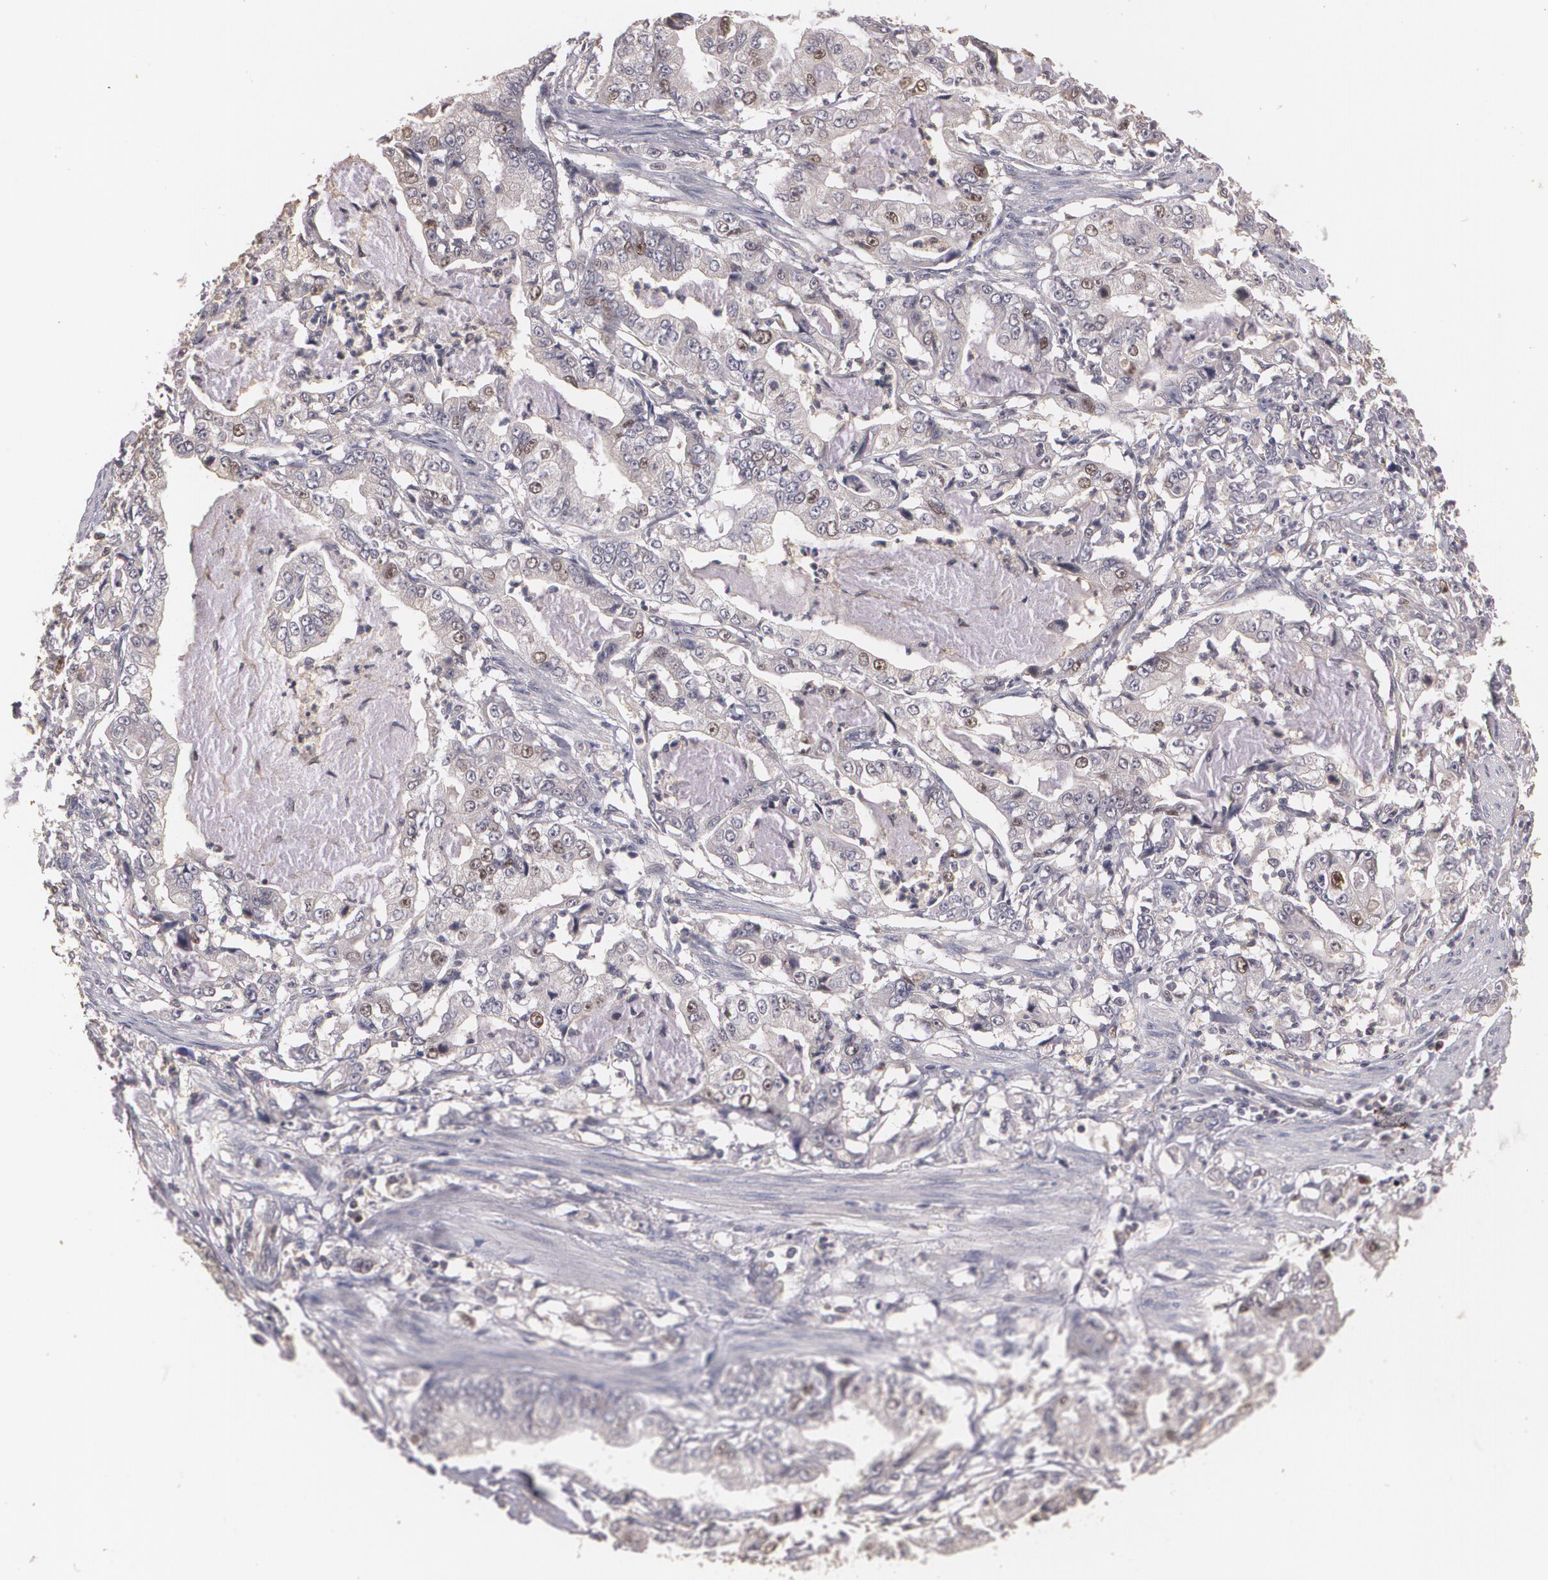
{"staining": {"intensity": "moderate", "quantity": "<25%", "location": "nuclear"}, "tissue": "stomach cancer", "cell_type": "Tumor cells", "image_type": "cancer", "snomed": [{"axis": "morphology", "description": "Adenocarcinoma, NOS"}, {"axis": "topography", "description": "Pancreas"}, {"axis": "topography", "description": "Stomach, upper"}], "caption": "Protein expression analysis of human adenocarcinoma (stomach) reveals moderate nuclear staining in approximately <25% of tumor cells.", "gene": "BRCA1", "patient": {"sex": "male", "age": 77}}